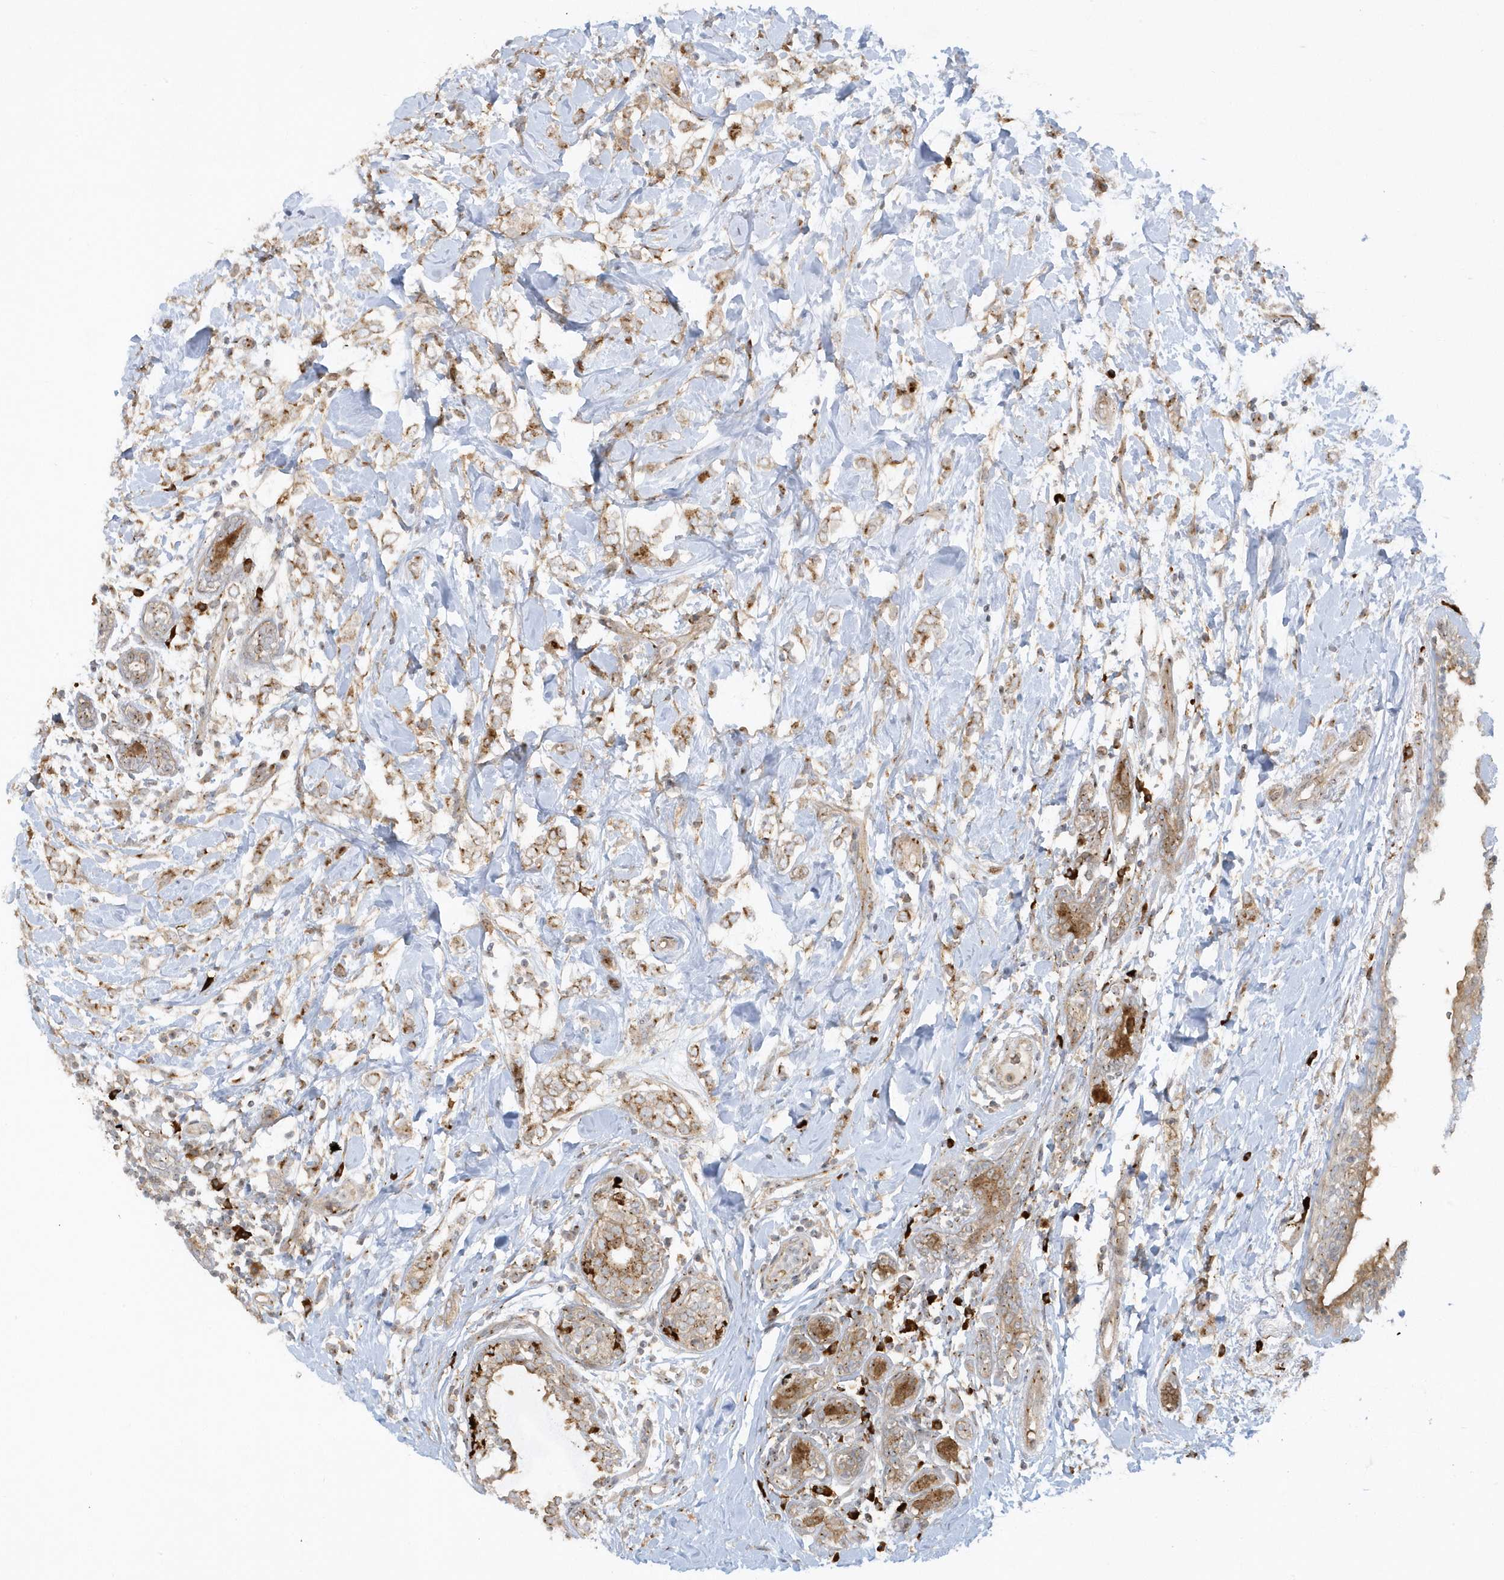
{"staining": {"intensity": "moderate", "quantity": ">75%", "location": "cytoplasmic/membranous"}, "tissue": "breast cancer", "cell_type": "Tumor cells", "image_type": "cancer", "snomed": [{"axis": "morphology", "description": "Normal tissue, NOS"}, {"axis": "morphology", "description": "Lobular carcinoma"}, {"axis": "topography", "description": "Breast"}], "caption": "Protein expression analysis of human breast cancer reveals moderate cytoplasmic/membranous staining in about >75% of tumor cells.", "gene": "RPP40", "patient": {"sex": "female", "age": 47}}